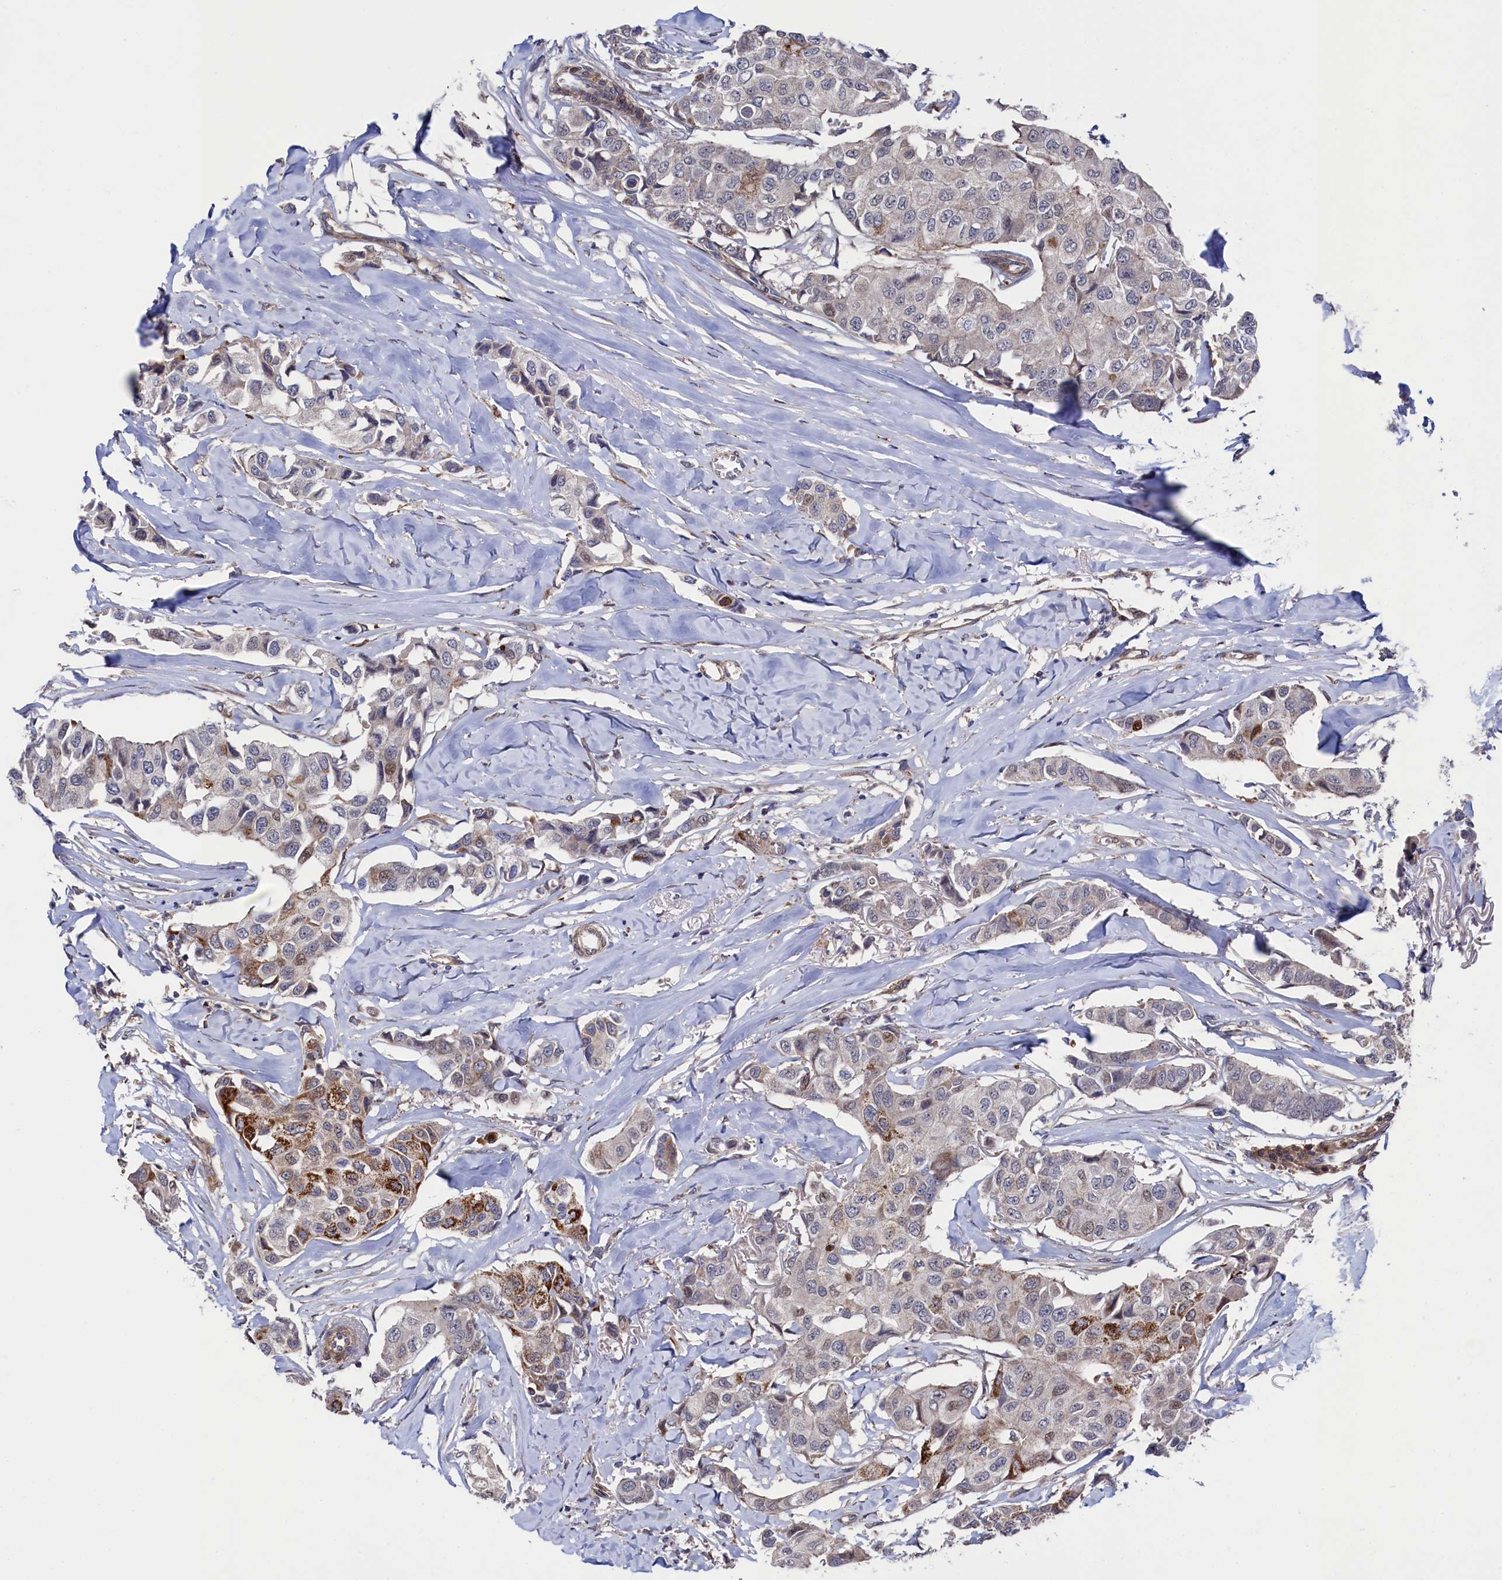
{"staining": {"intensity": "moderate", "quantity": "<25%", "location": "cytoplasmic/membranous"}, "tissue": "breast cancer", "cell_type": "Tumor cells", "image_type": "cancer", "snomed": [{"axis": "morphology", "description": "Duct carcinoma"}, {"axis": "topography", "description": "Breast"}], "caption": "Human breast cancer (intraductal carcinoma) stained with a brown dye displays moderate cytoplasmic/membranous positive expression in about <25% of tumor cells.", "gene": "ZNF891", "patient": {"sex": "female", "age": 80}}